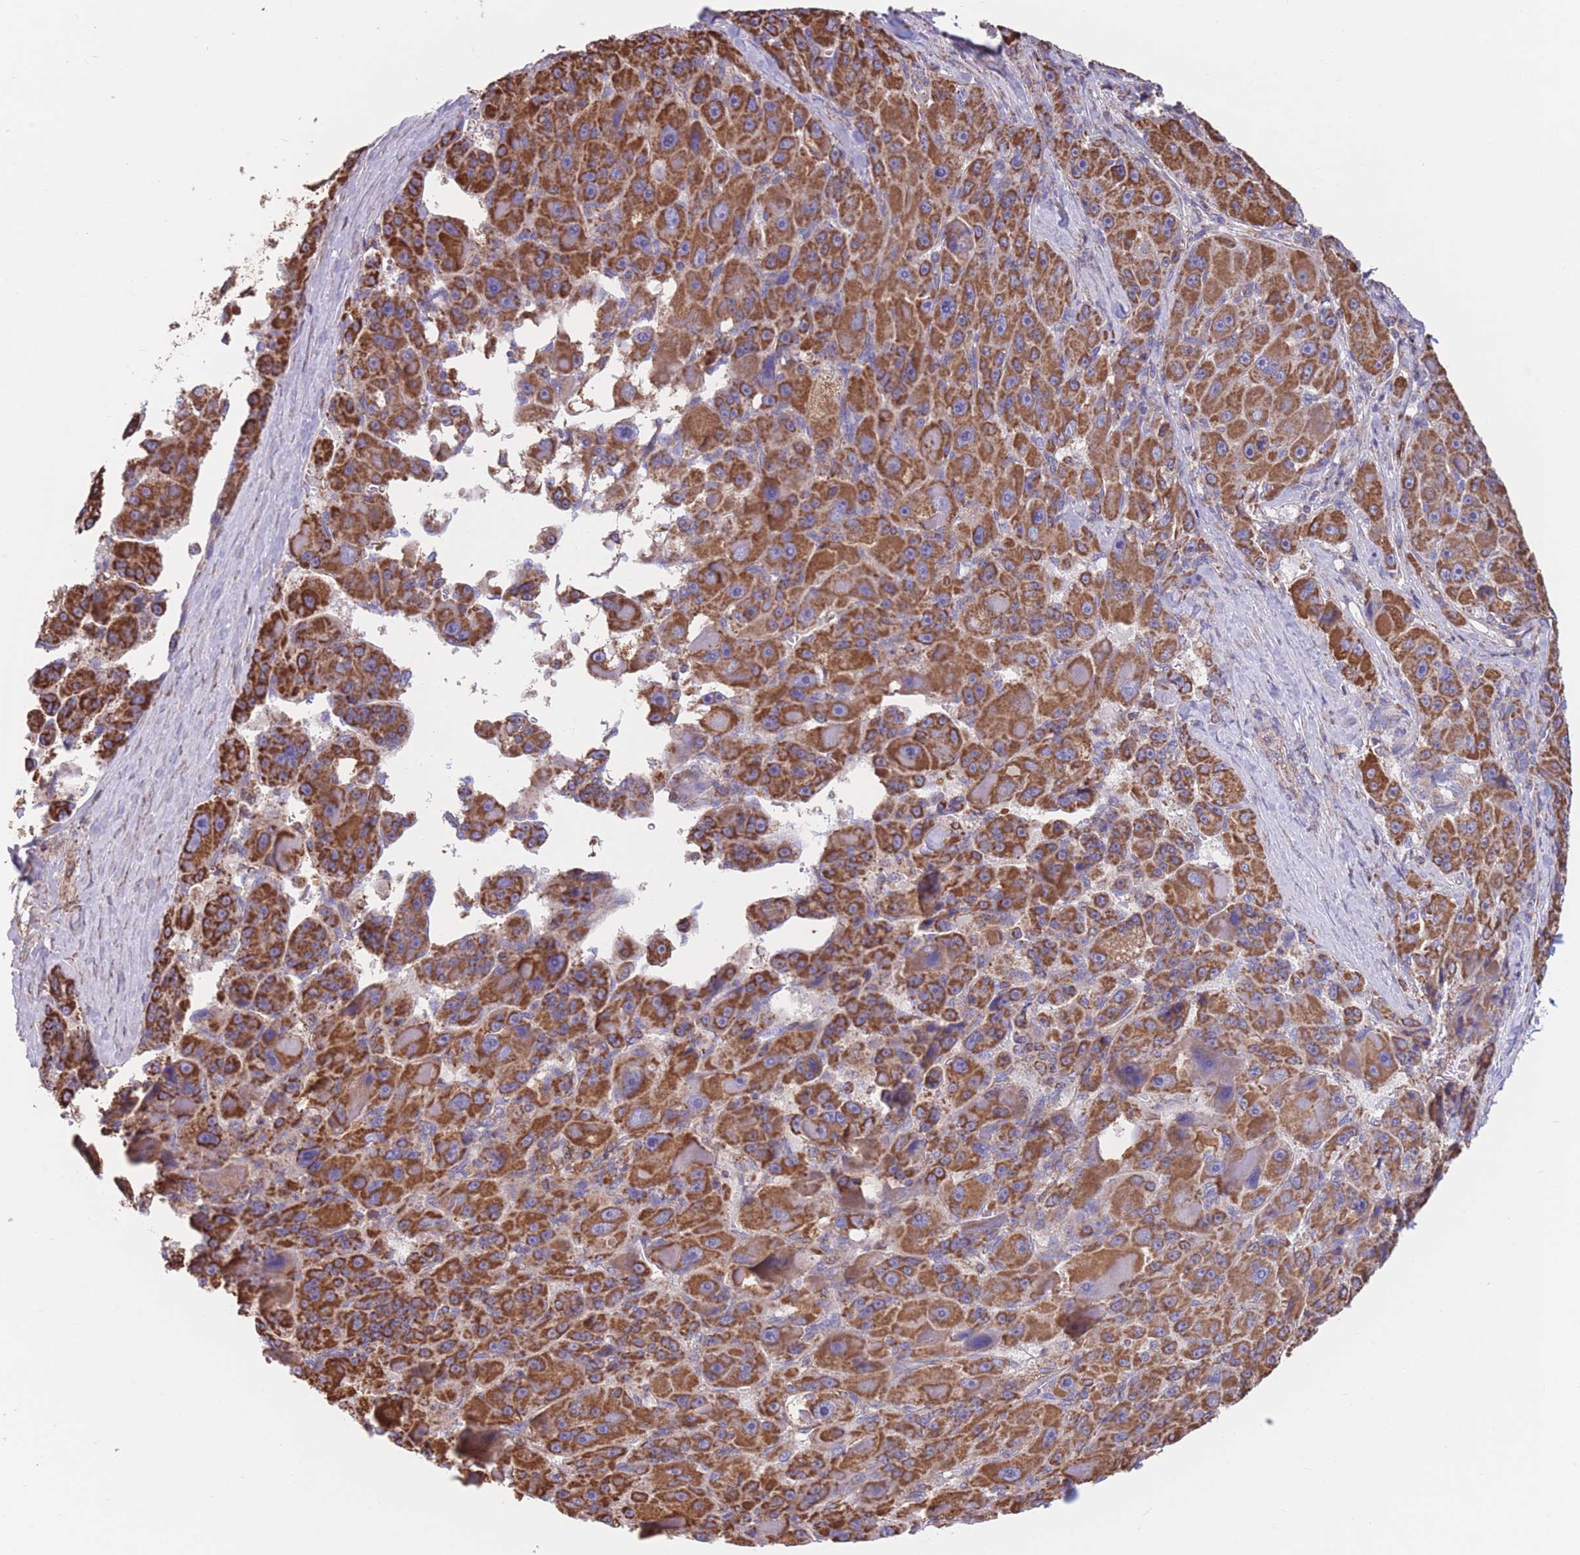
{"staining": {"intensity": "strong", "quantity": ">75%", "location": "cytoplasmic/membranous"}, "tissue": "liver cancer", "cell_type": "Tumor cells", "image_type": "cancer", "snomed": [{"axis": "morphology", "description": "Carcinoma, Hepatocellular, NOS"}, {"axis": "topography", "description": "Liver"}], "caption": "Human hepatocellular carcinoma (liver) stained with a brown dye exhibits strong cytoplasmic/membranous positive positivity in approximately >75% of tumor cells.", "gene": "FKBP8", "patient": {"sex": "male", "age": 76}}